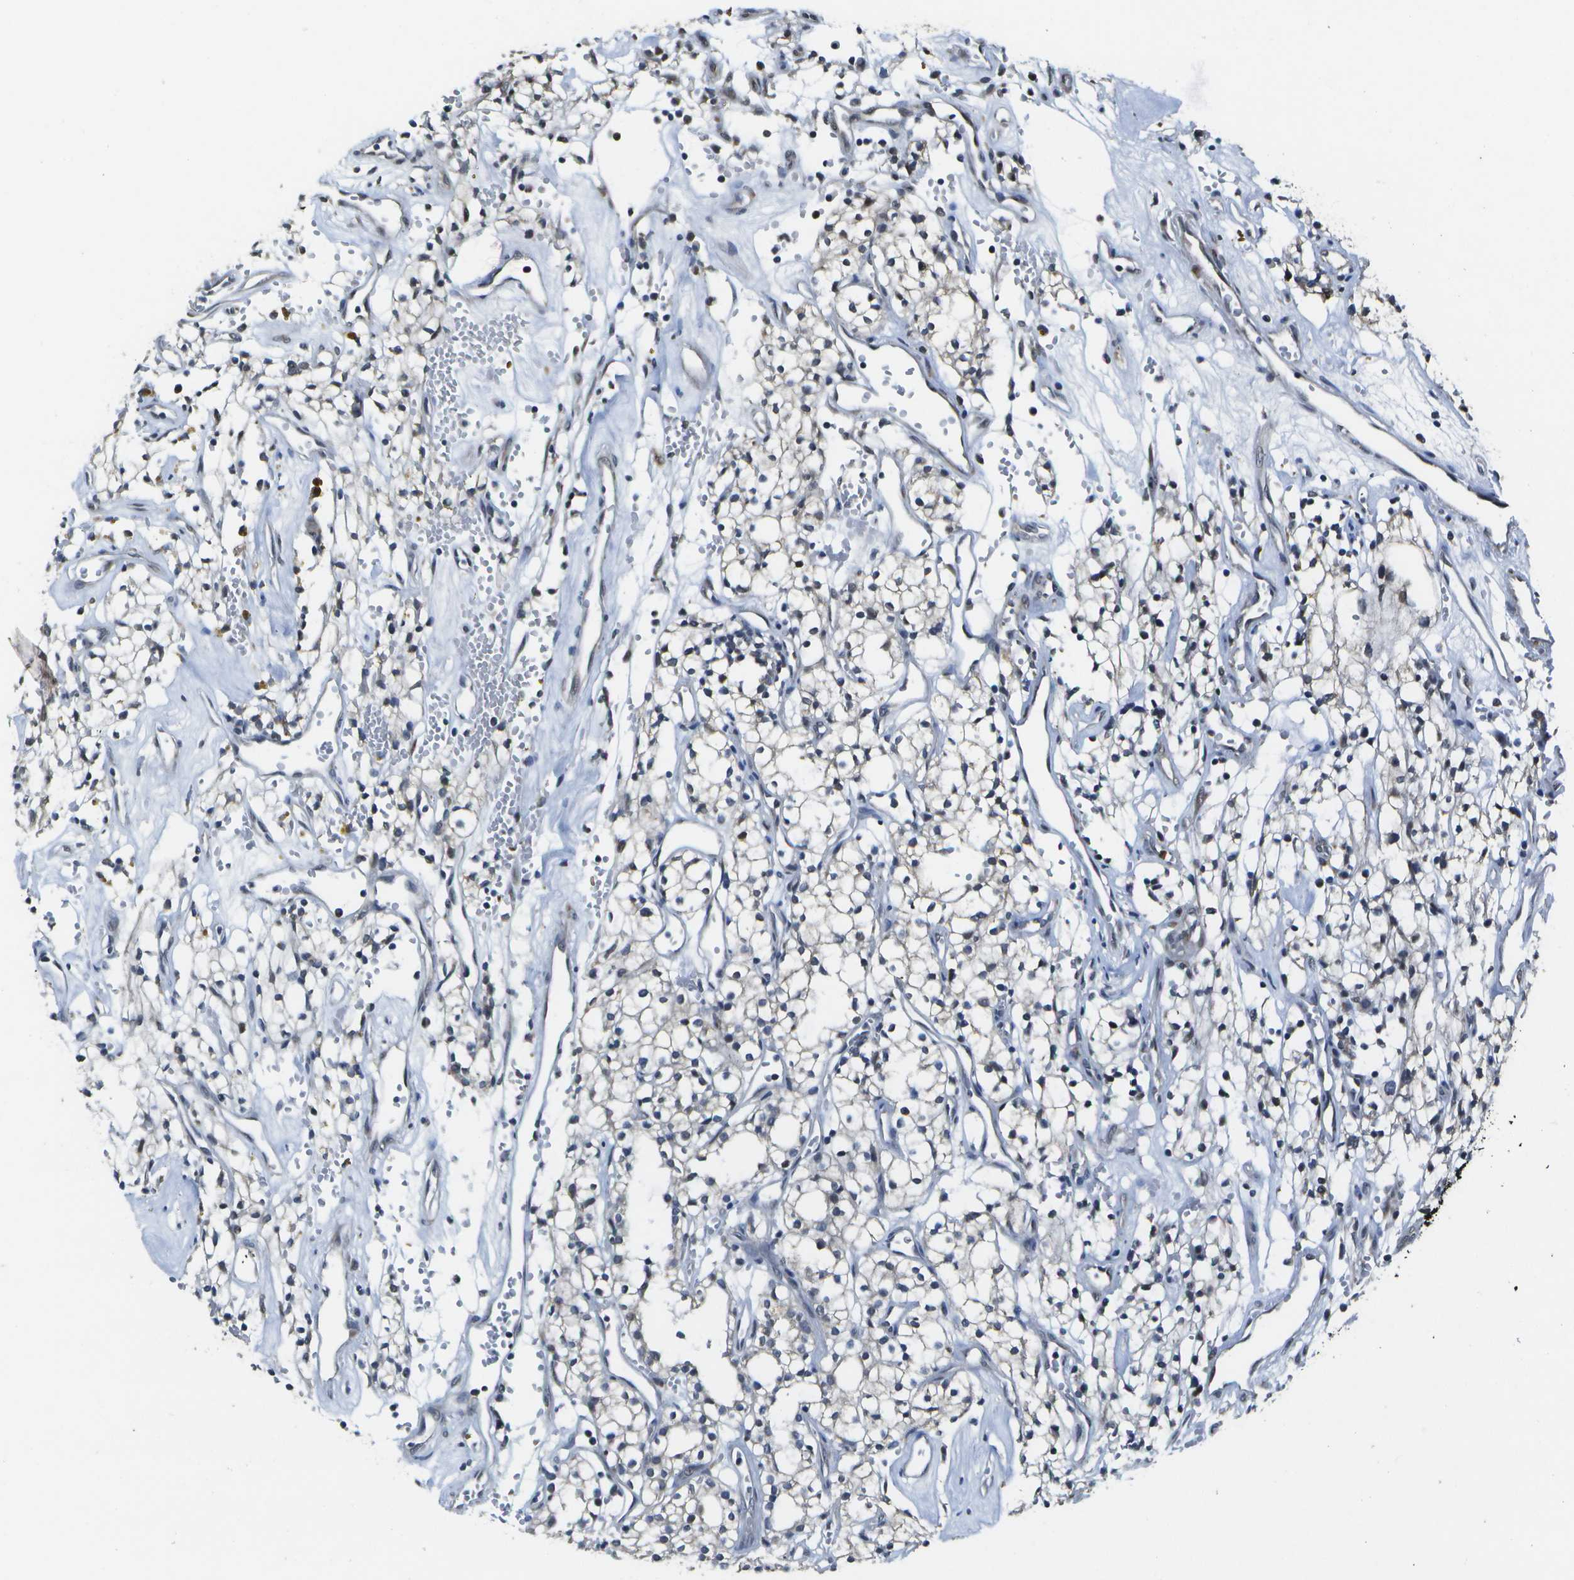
{"staining": {"intensity": "moderate", "quantity": "25%-75%", "location": "nuclear"}, "tissue": "renal cancer", "cell_type": "Tumor cells", "image_type": "cancer", "snomed": [{"axis": "morphology", "description": "Adenocarcinoma, NOS"}, {"axis": "topography", "description": "Kidney"}], "caption": "This photomicrograph reveals renal adenocarcinoma stained with immunohistochemistry to label a protein in brown. The nuclear of tumor cells show moderate positivity for the protein. Nuclei are counter-stained blue.", "gene": "DSE", "patient": {"sex": "male", "age": 59}}